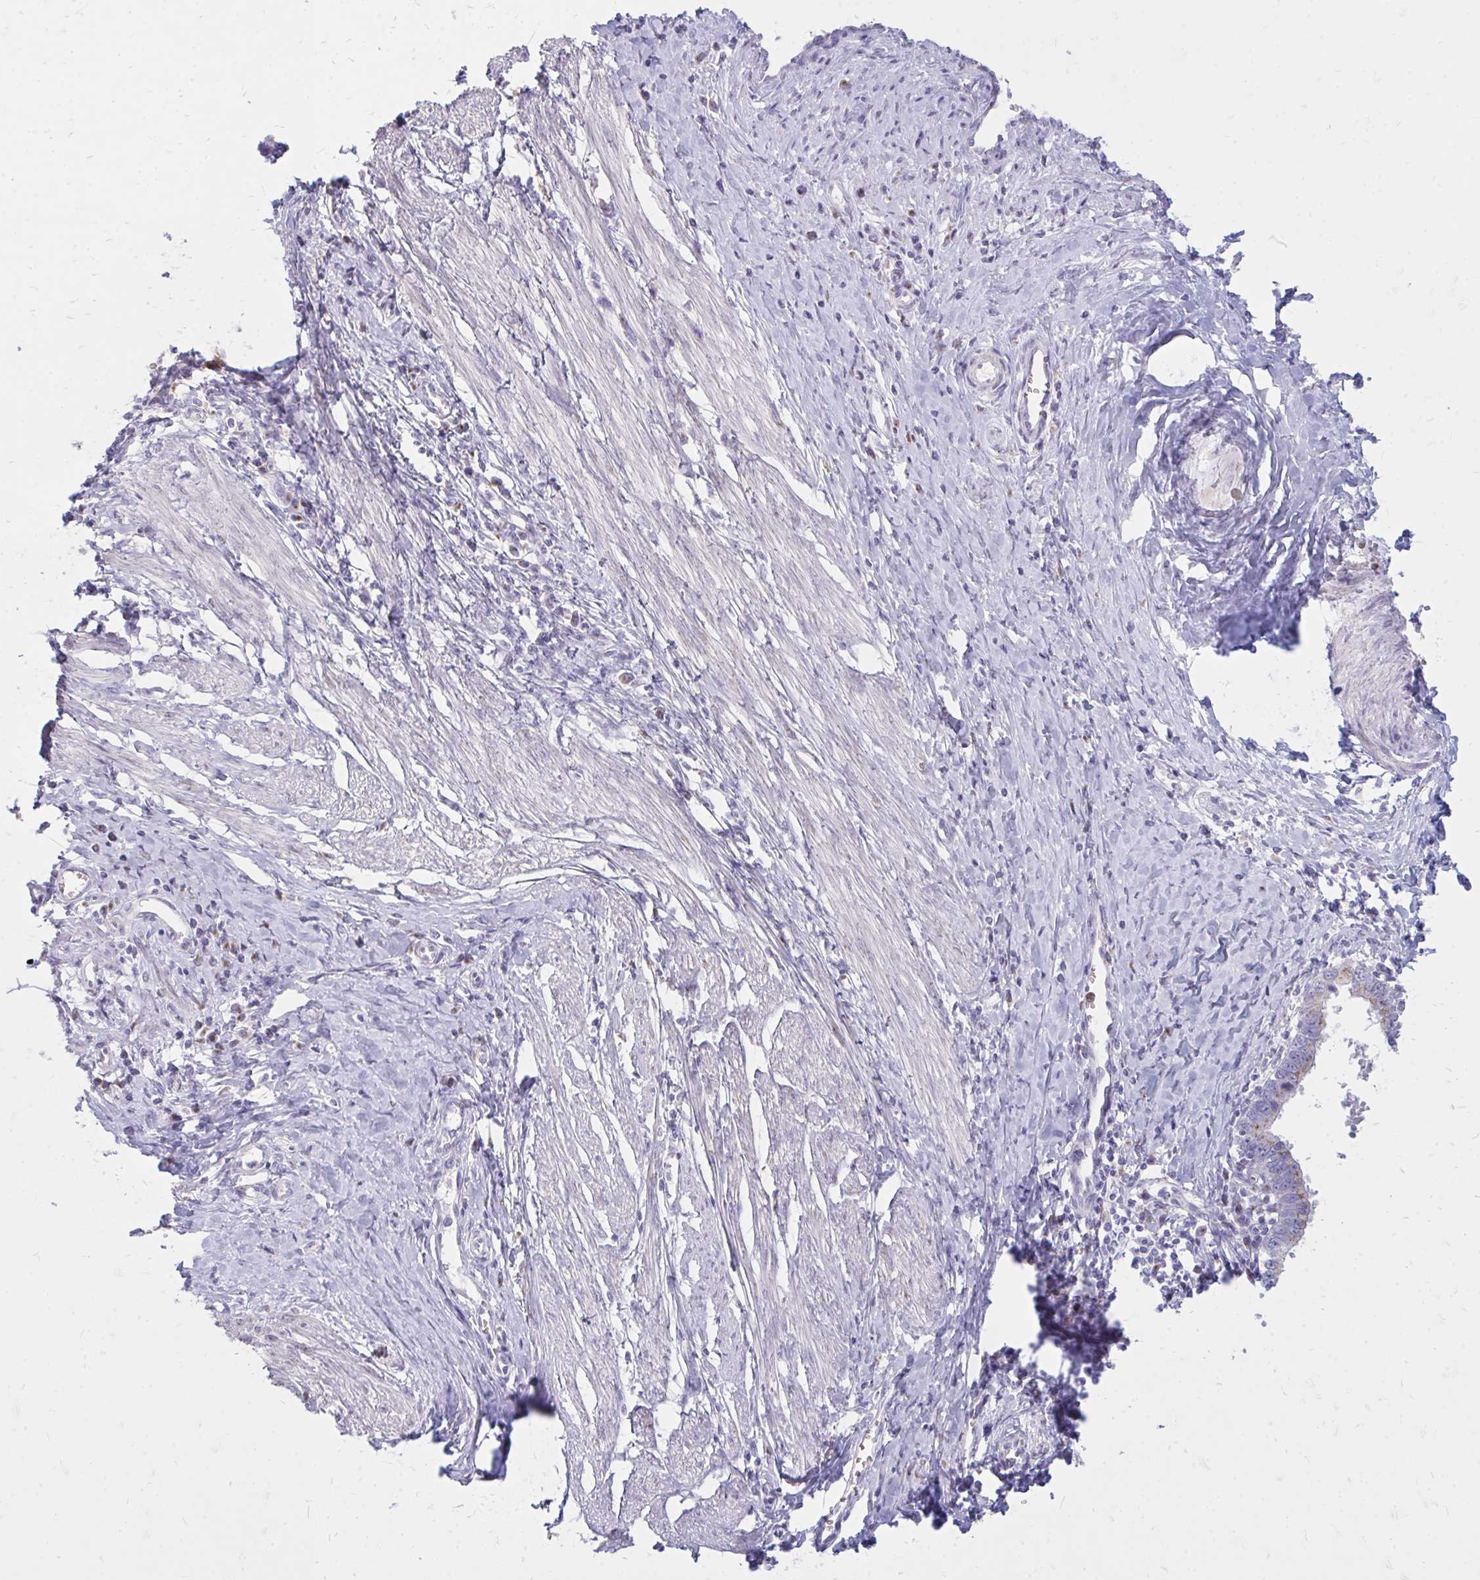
{"staining": {"intensity": "negative", "quantity": "none", "location": "none"}, "tissue": "cervical cancer", "cell_type": "Tumor cells", "image_type": "cancer", "snomed": [{"axis": "morphology", "description": "Adenocarcinoma, NOS"}, {"axis": "topography", "description": "Cervix"}], "caption": "A micrograph of human cervical cancer (adenocarcinoma) is negative for staining in tumor cells. (DAB IHC visualized using brightfield microscopy, high magnification).", "gene": "RAB6B", "patient": {"sex": "female", "age": 36}}